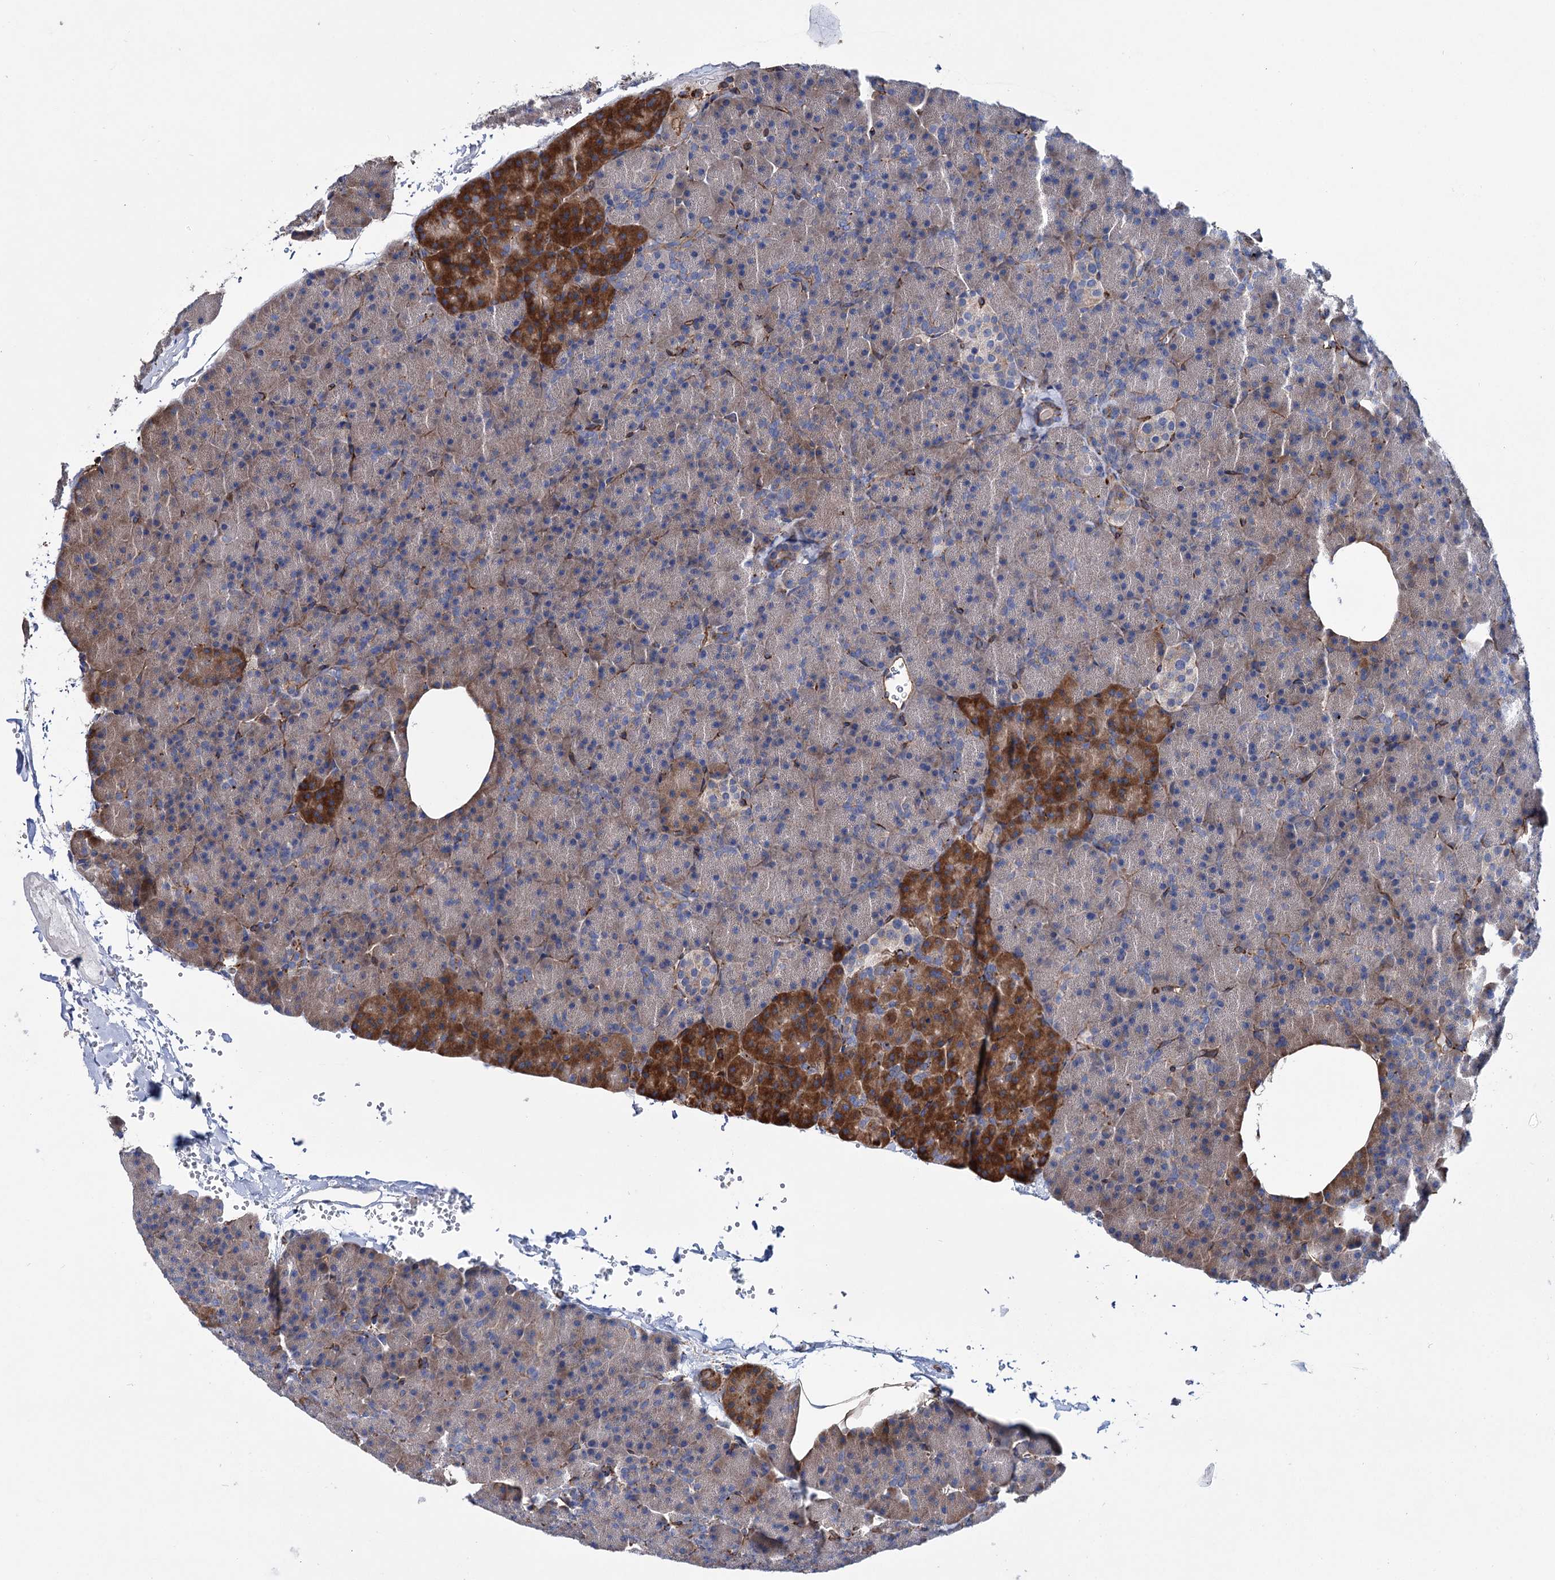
{"staining": {"intensity": "strong", "quantity": "<25%", "location": "cytoplasmic/membranous"}, "tissue": "pancreas", "cell_type": "Exocrine glandular cells", "image_type": "normal", "snomed": [{"axis": "morphology", "description": "Normal tissue, NOS"}, {"axis": "morphology", "description": "Carcinoid, malignant, NOS"}, {"axis": "topography", "description": "Pancreas"}], "caption": "Pancreas stained with DAB IHC reveals medium levels of strong cytoplasmic/membranous expression in about <25% of exocrine glandular cells. The protein is shown in brown color, while the nuclei are stained blue.", "gene": "SCPEP1", "patient": {"sex": "female", "age": 35}}